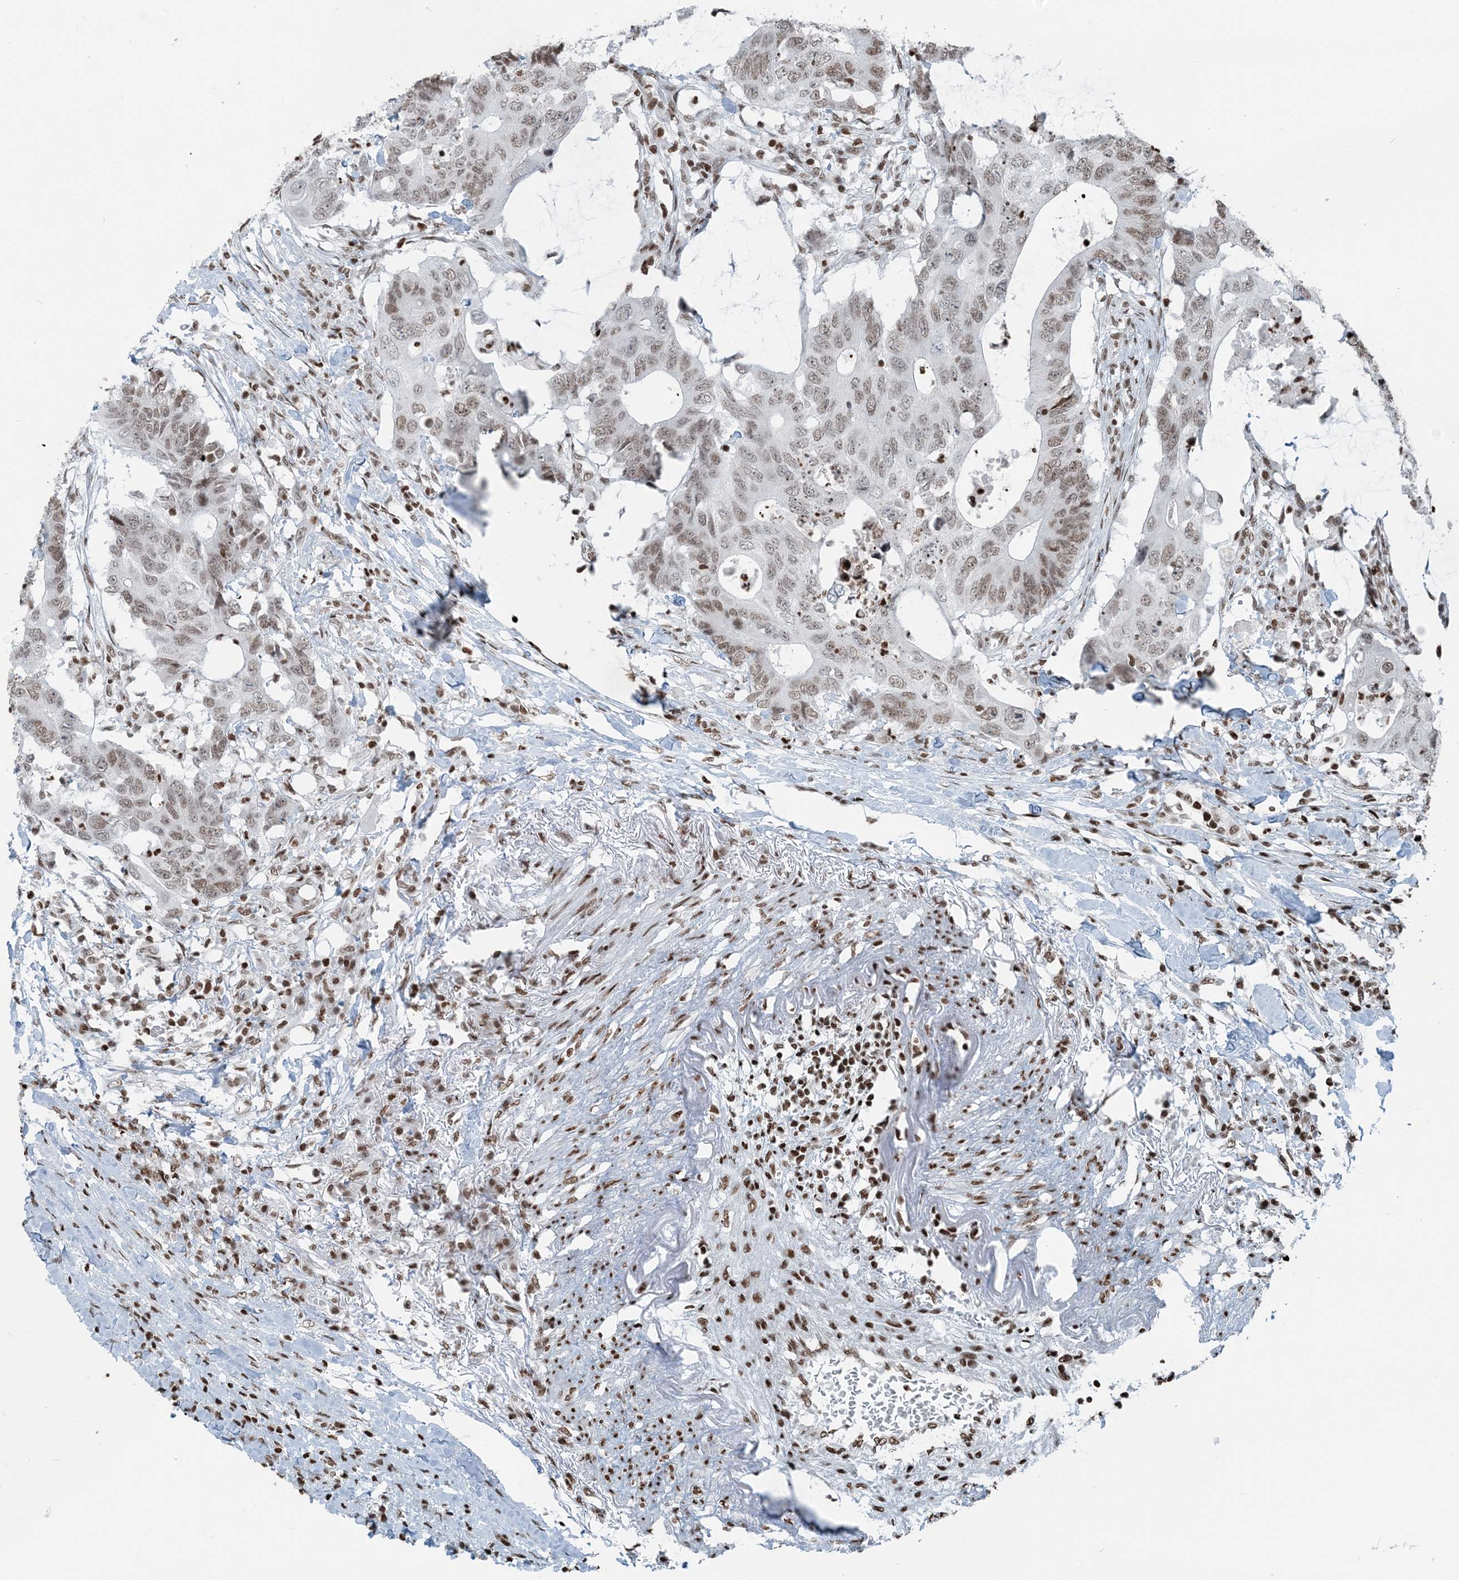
{"staining": {"intensity": "weak", "quantity": ">75%", "location": "nuclear"}, "tissue": "colorectal cancer", "cell_type": "Tumor cells", "image_type": "cancer", "snomed": [{"axis": "morphology", "description": "Adenocarcinoma, NOS"}, {"axis": "topography", "description": "Colon"}], "caption": "This photomicrograph exhibits colorectal adenocarcinoma stained with IHC to label a protein in brown. The nuclear of tumor cells show weak positivity for the protein. Nuclei are counter-stained blue.", "gene": "H3-3B", "patient": {"sex": "male", "age": 71}}